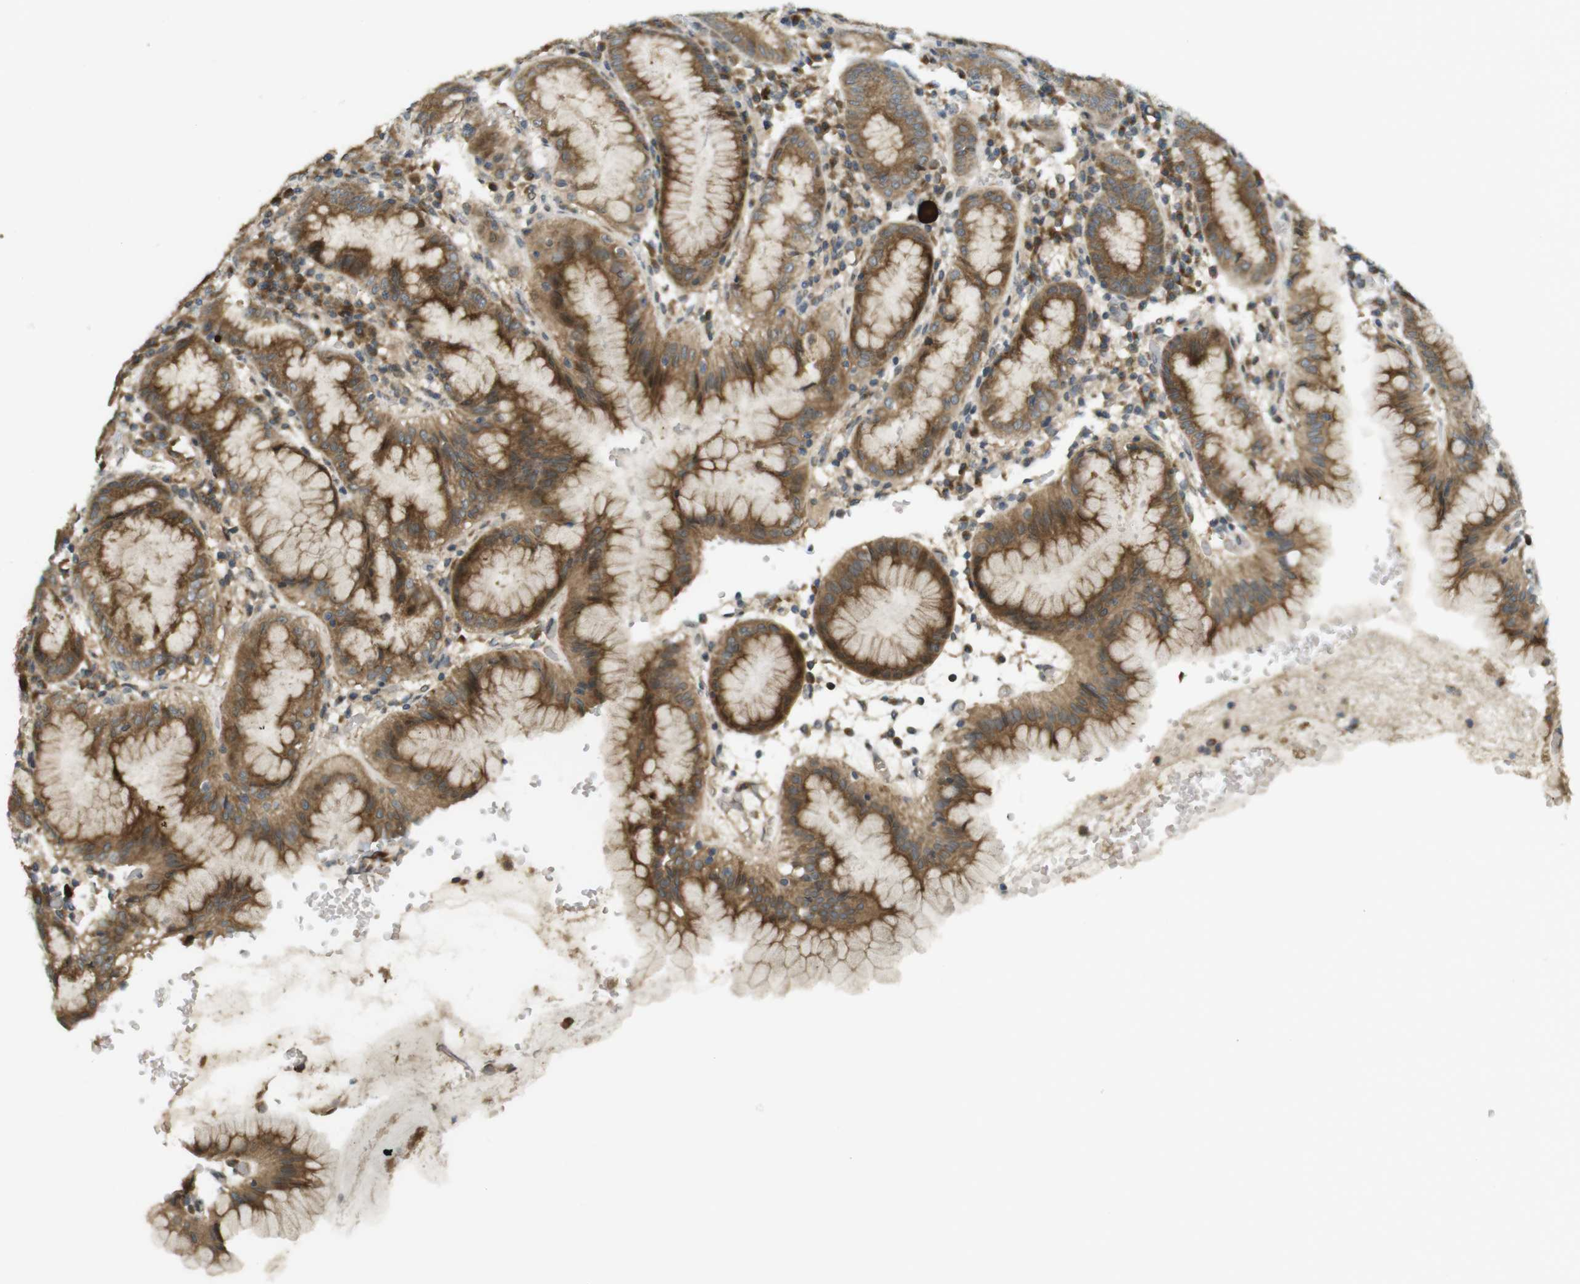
{"staining": {"intensity": "strong", "quantity": ">75%", "location": "cytoplasmic/membranous"}, "tissue": "stomach", "cell_type": "Glandular cells", "image_type": "normal", "snomed": [{"axis": "morphology", "description": "Normal tissue, NOS"}, {"axis": "topography", "description": "Stomach"}, {"axis": "topography", "description": "Stomach, lower"}], "caption": "A photomicrograph of human stomach stained for a protein exhibits strong cytoplasmic/membranous brown staining in glandular cells. (Stains: DAB (3,3'-diaminobenzidine) in brown, nuclei in blue, Microscopy: brightfield microscopy at high magnification).", "gene": "CLRN3", "patient": {"sex": "female", "age": 75}}